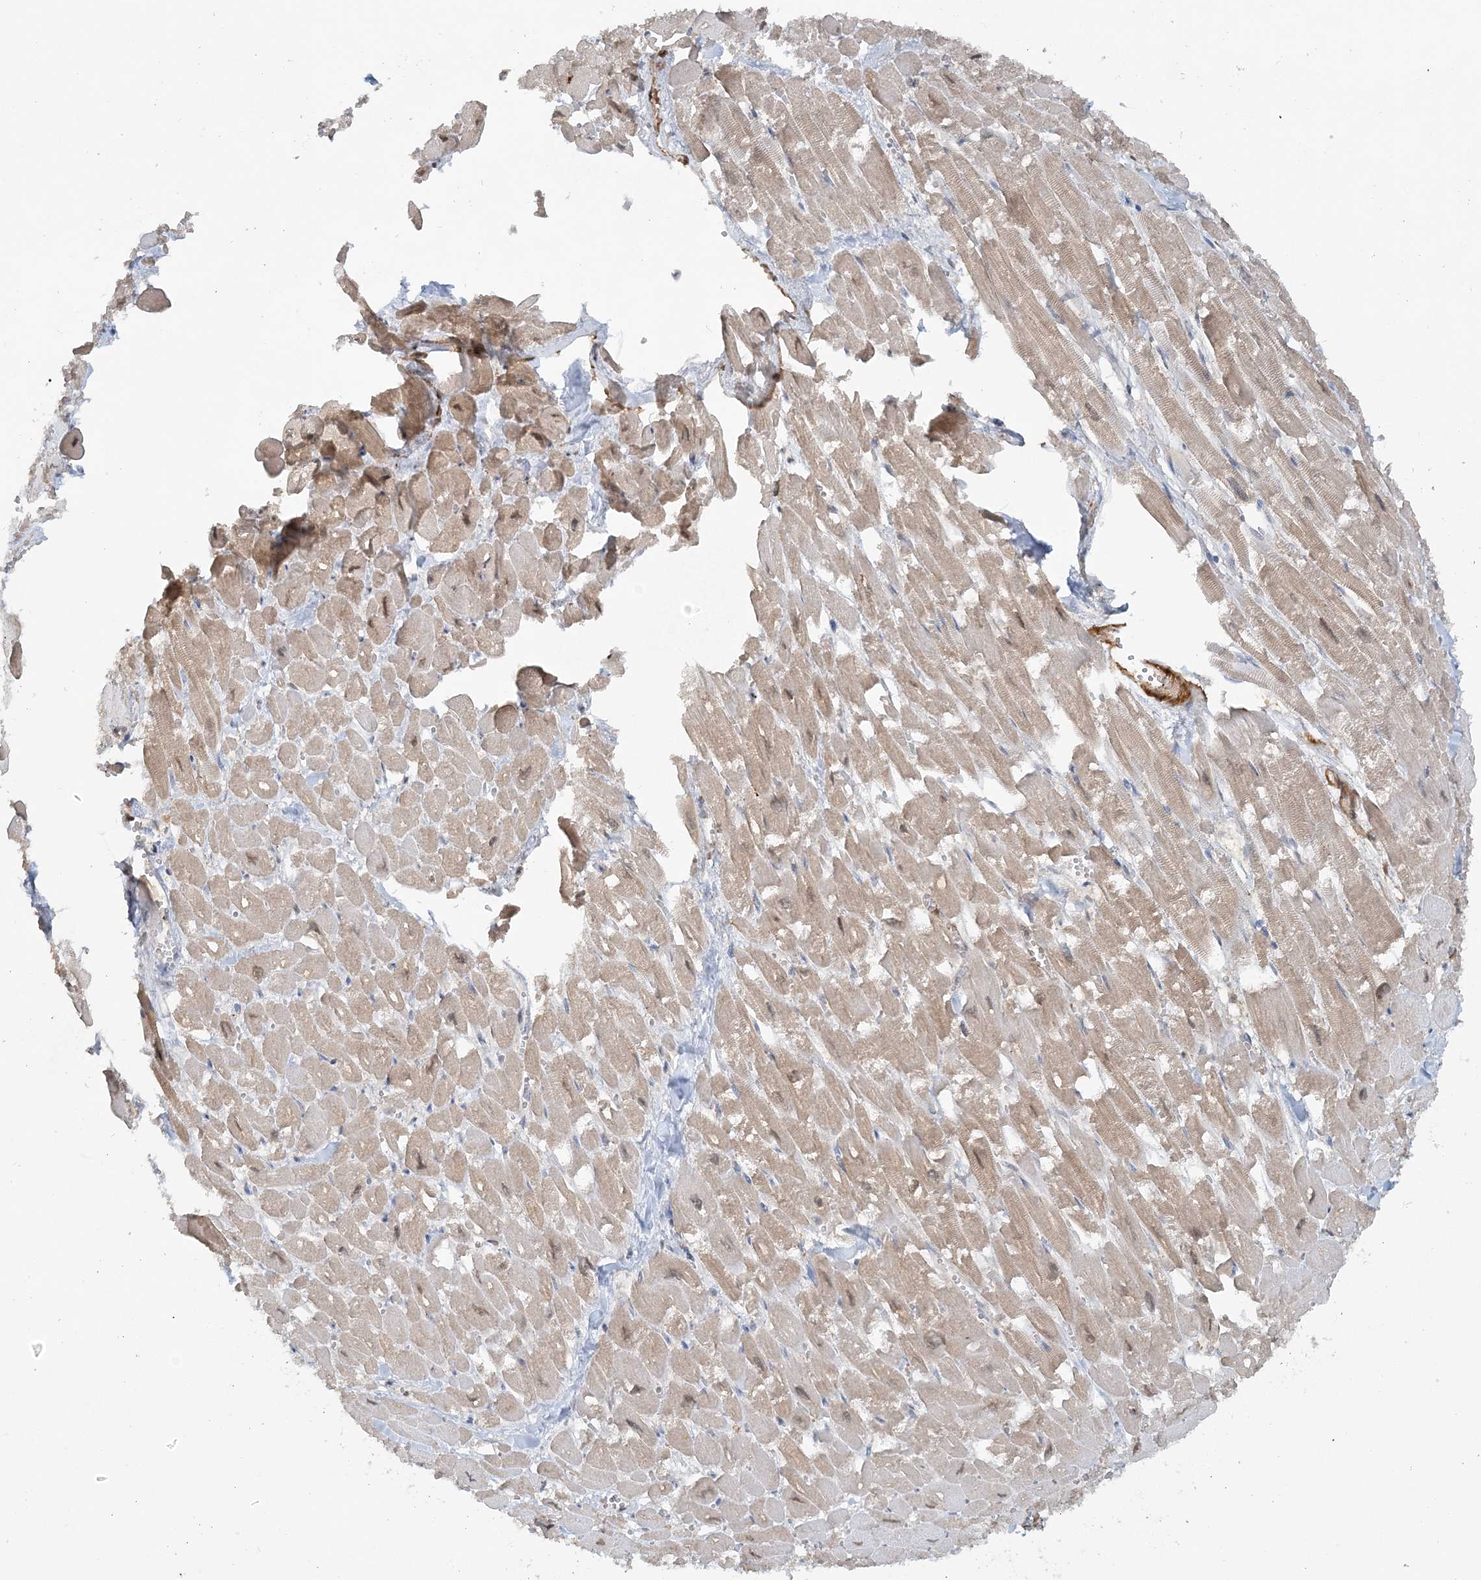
{"staining": {"intensity": "weak", "quantity": ">75%", "location": "cytoplasmic/membranous"}, "tissue": "heart muscle", "cell_type": "Cardiomyocytes", "image_type": "normal", "snomed": [{"axis": "morphology", "description": "Normal tissue, NOS"}, {"axis": "topography", "description": "Heart"}], "caption": "Immunohistochemical staining of unremarkable heart muscle reveals weak cytoplasmic/membranous protein positivity in about >75% of cardiomyocytes. Nuclei are stained in blue.", "gene": "DSTN", "patient": {"sex": "male", "age": 54}}